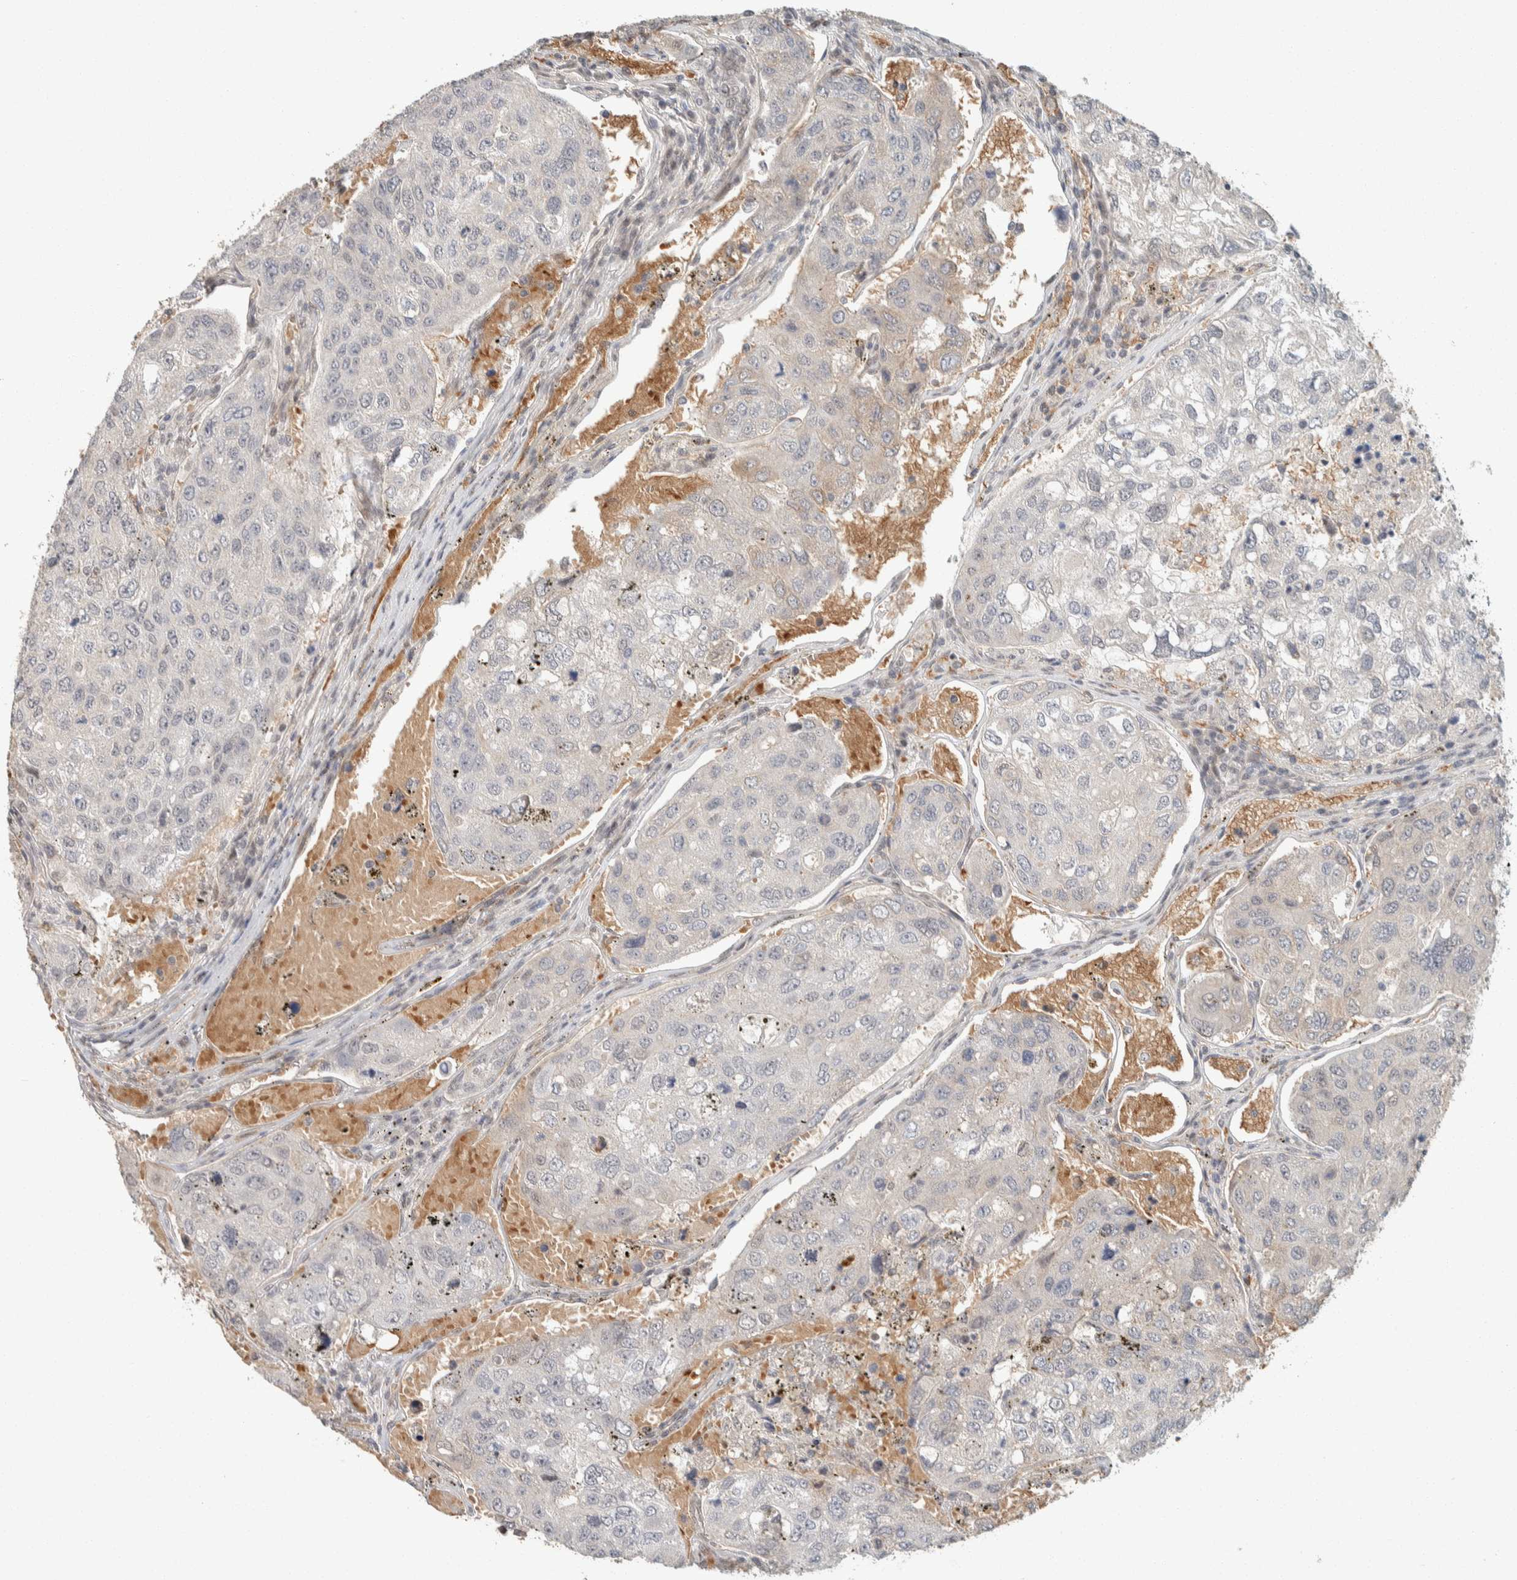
{"staining": {"intensity": "negative", "quantity": "none", "location": "none"}, "tissue": "urothelial cancer", "cell_type": "Tumor cells", "image_type": "cancer", "snomed": [{"axis": "morphology", "description": "Urothelial carcinoma, High grade"}, {"axis": "topography", "description": "Lymph node"}, {"axis": "topography", "description": "Urinary bladder"}], "caption": "IHC photomicrograph of human high-grade urothelial carcinoma stained for a protein (brown), which shows no expression in tumor cells.", "gene": "ZBTB2", "patient": {"sex": "male", "age": 51}}